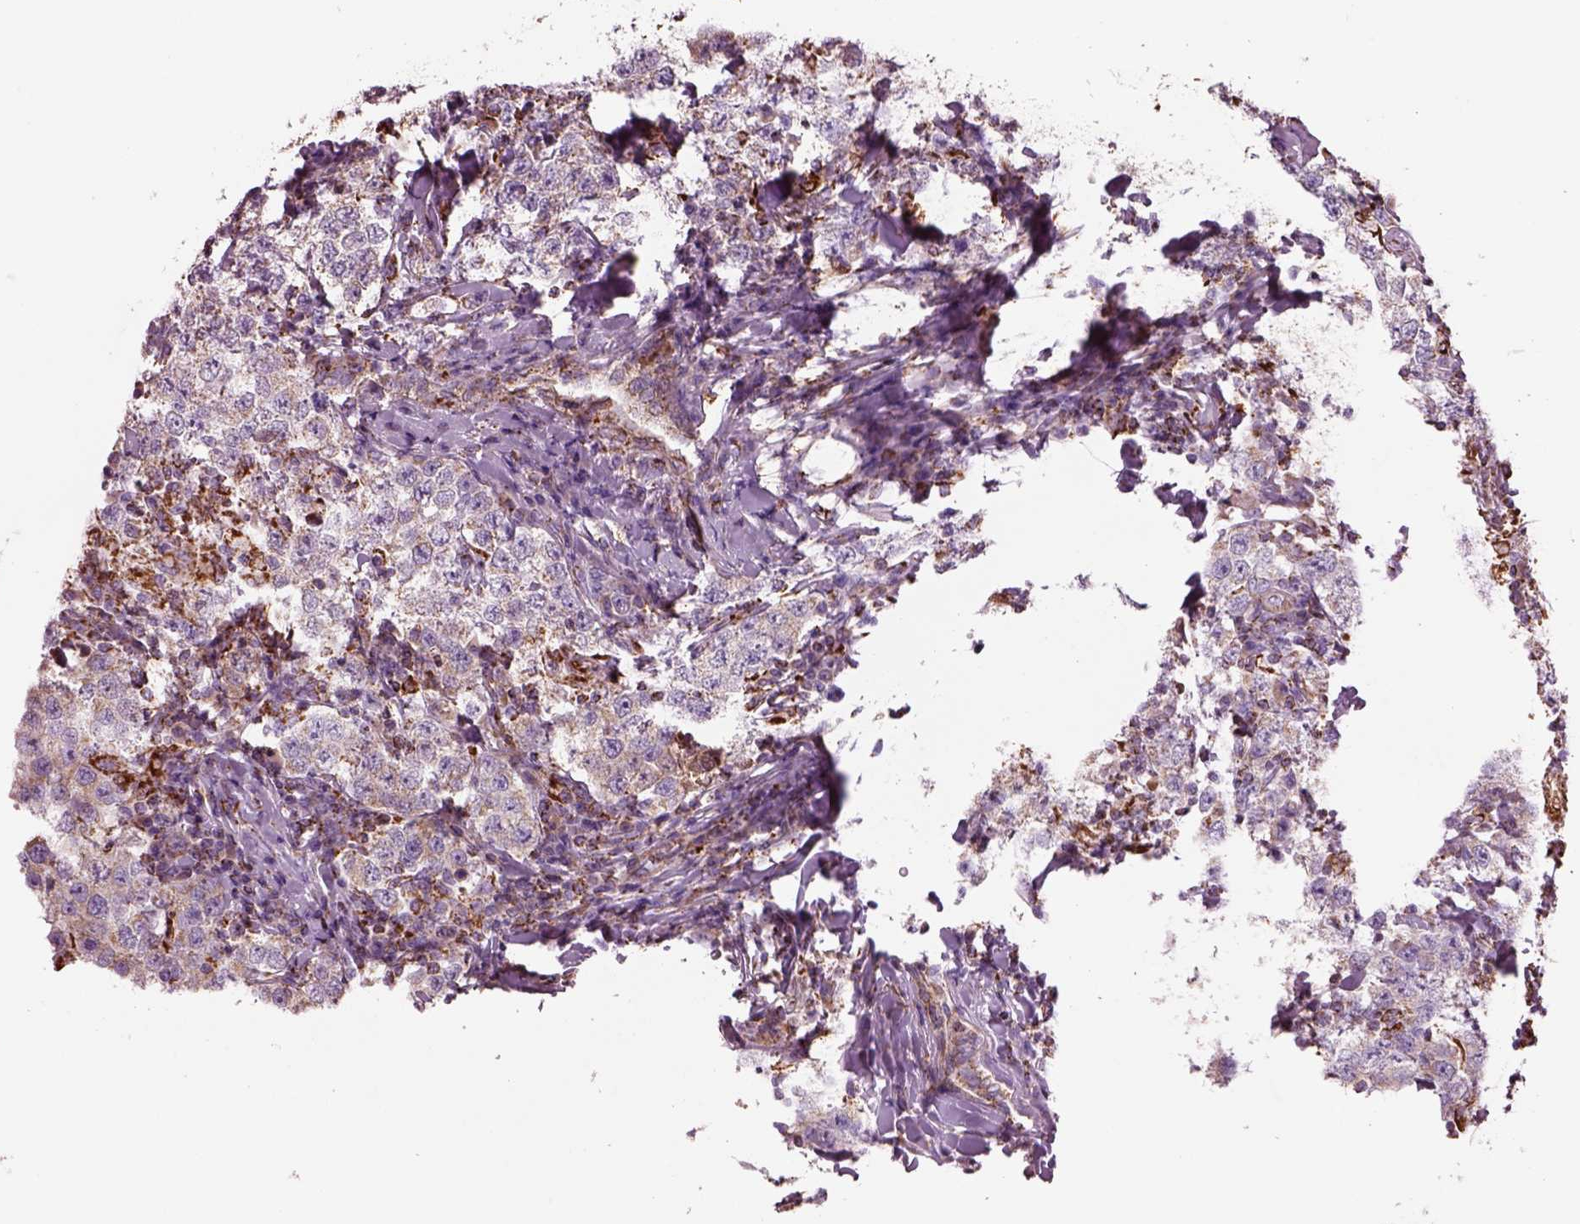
{"staining": {"intensity": "weak", "quantity": "25%-75%", "location": "cytoplasmic/membranous"}, "tissue": "testis cancer", "cell_type": "Tumor cells", "image_type": "cancer", "snomed": [{"axis": "morphology", "description": "Seminoma, NOS"}, {"axis": "morphology", "description": "Carcinoma, Embryonal, NOS"}, {"axis": "topography", "description": "Testis"}], "caption": "Testis cancer (embryonal carcinoma) tissue demonstrates weak cytoplasmic/membranous positivity in approximately 25%-75% of tumor cells, visualized by immunohistochemistry. The staining was performed using DAB to visualize the protein expression in brown, while the nuclei were stained in blue with hematoxylin (Magnification: 20x).", "gene": "SLC25A24", "patient": {"sex": "male", "age": 41}}